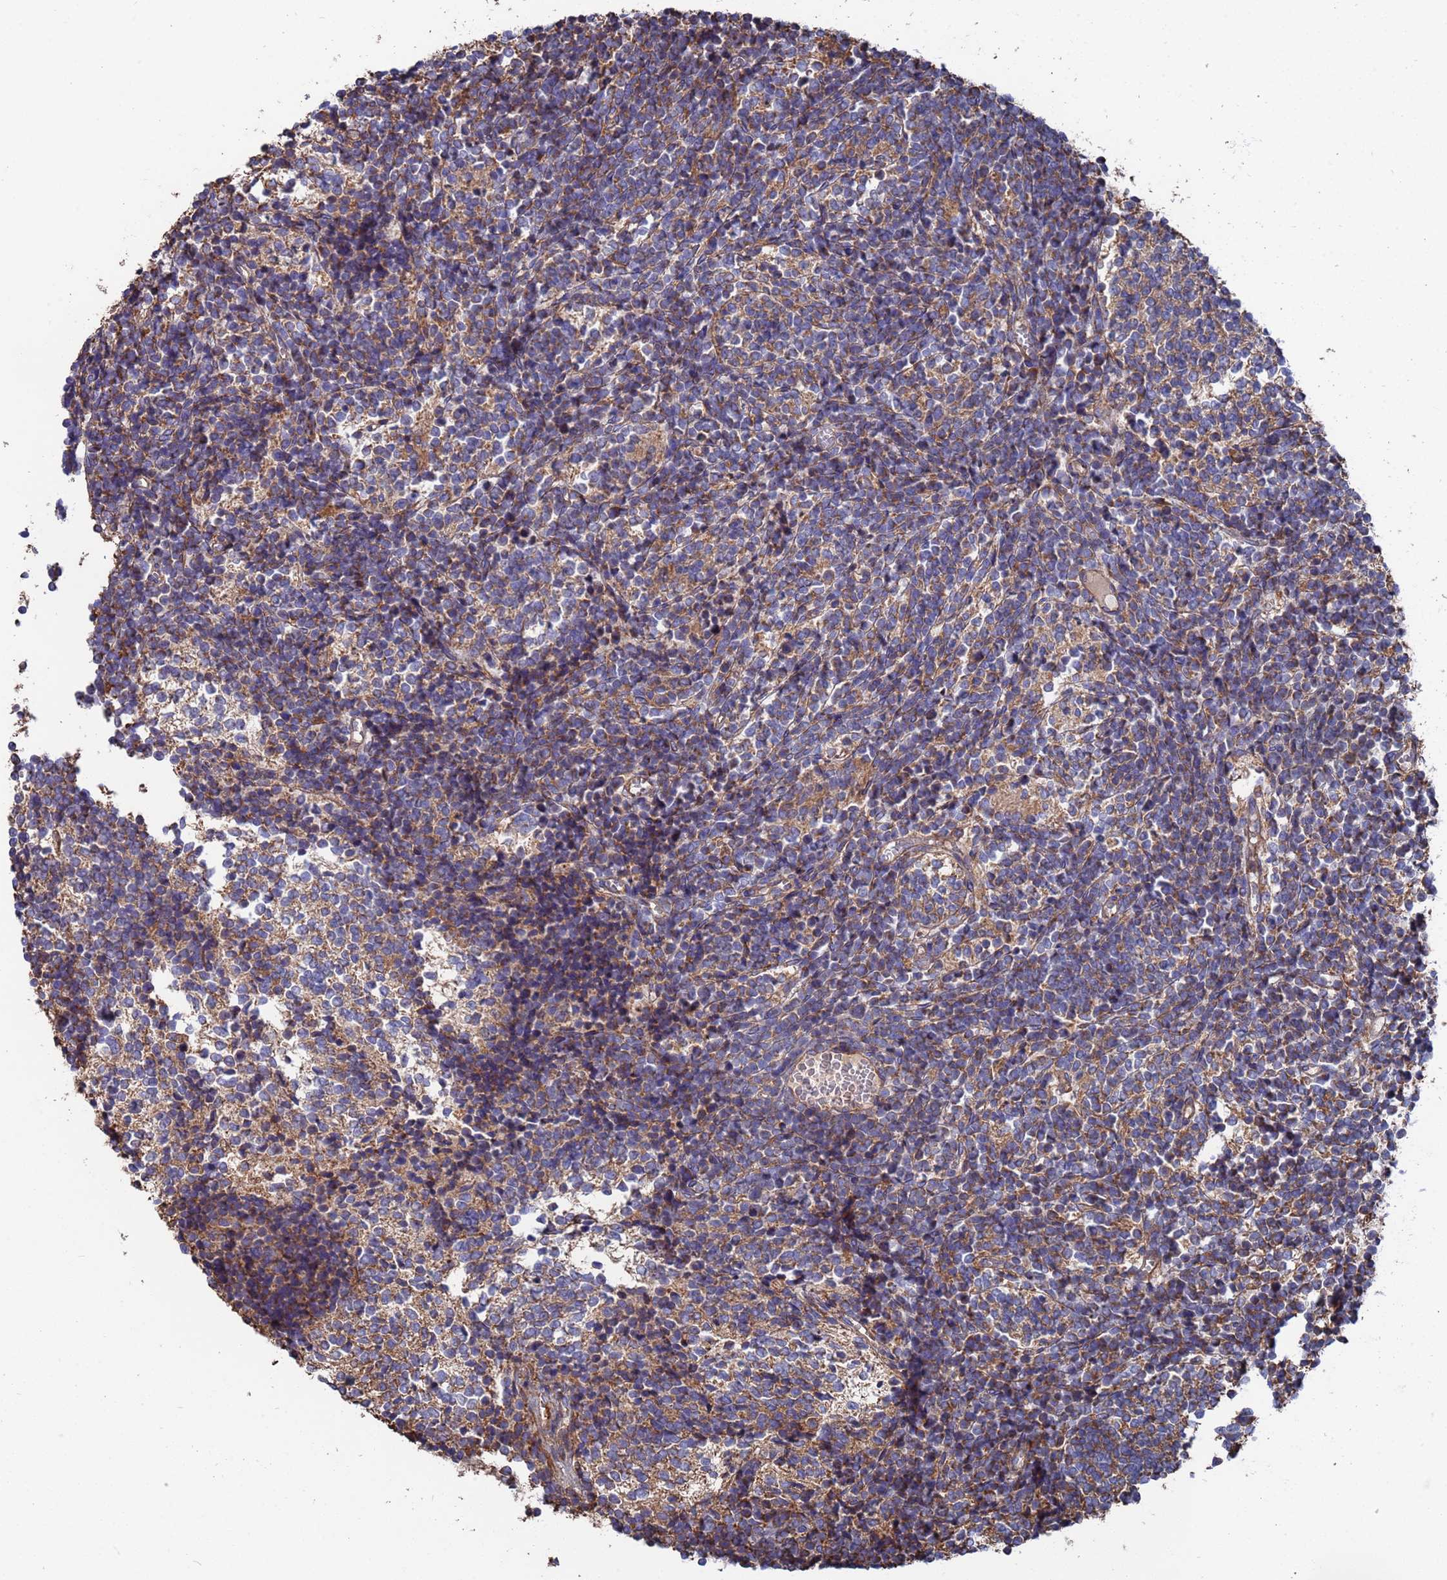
{"staining": {"intensity": "weak", "quantity": "25%-75%", "location": "cytoplasmic/membranous"}, "tissue": "glioma", "cell_type": "Tumor cells", "image_type": "cancer", "snomed": [{"axis": "morphology", "description": "Glioma, malignant, Low grade"}, {"axis": "topography", "description": "Brain"}], "caption": "Immunohistochemistry micrograph of neoplastic tissue: human malignant glioma (low-grade) stained using immunohistochemistry (IHC) shows low levels of weak protein expression localized specifically in the cytoplasmic/membranous of tumor cells, appearing as a cytoplasmic/membranous brown color.", "gene": "PYCR1", "patient": {"sex": "female", "age": 1}}